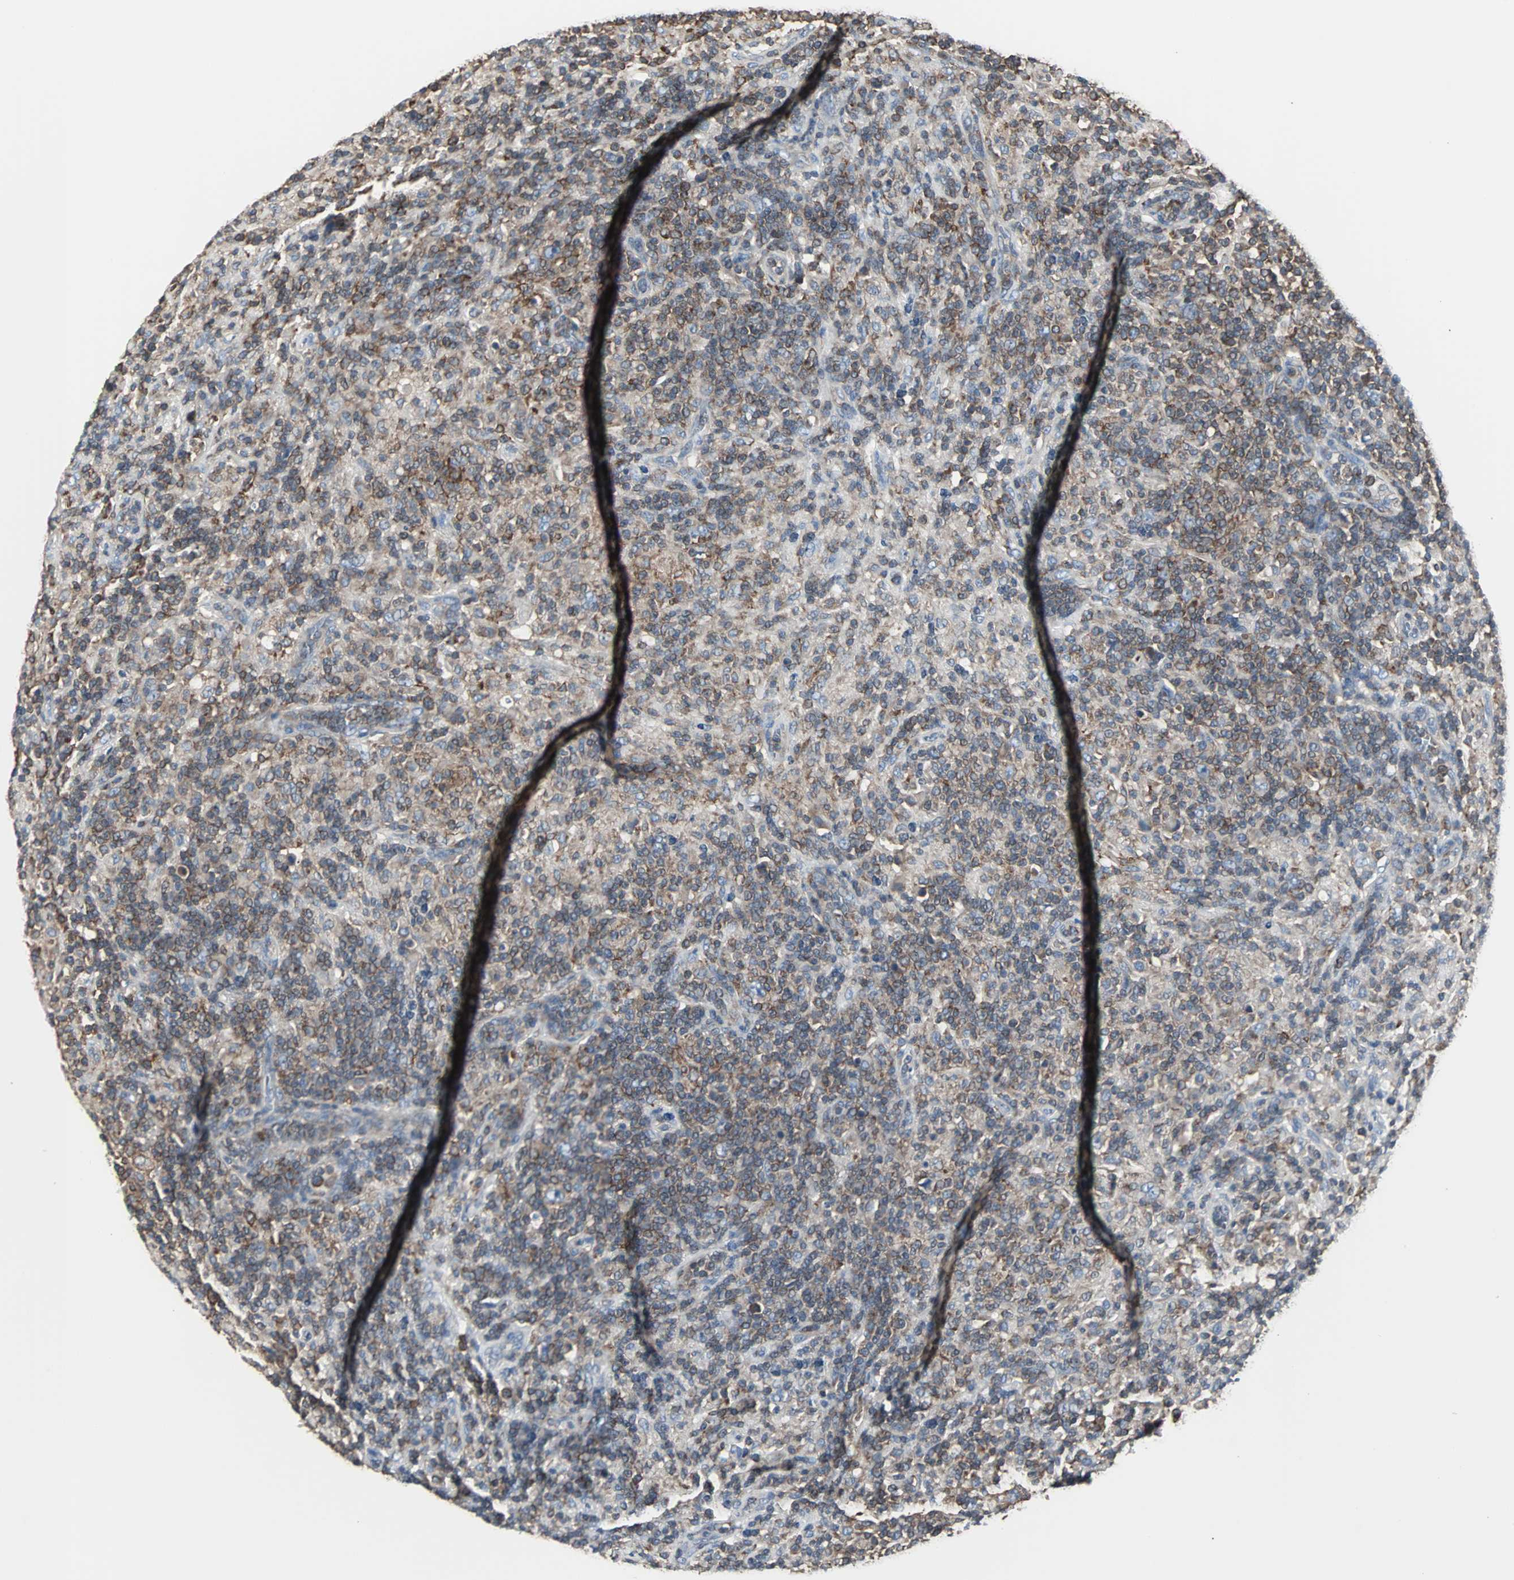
{"staining": {"intensity": "moderate", "quantity": ">75%", "location": "cytoplasmic/membranous"}, "tissue": "lymphoma", "cell_type": "Tumor cells", "image_type": "cancer", "snomed": [{"axis": "morphology", "description": "Hodgkin's disease, NOS"}, {"axis": "topography", "description": "Lymph node"}], "caption": "There is medium levels of moderate cytoplasmic/membranous staining in tumor cells of lymphoma, as demonstrated by immunohistochemical staining (brown color).", "gene": "LRRFIP1", "patient": {"sex": "male", "age": 70}}